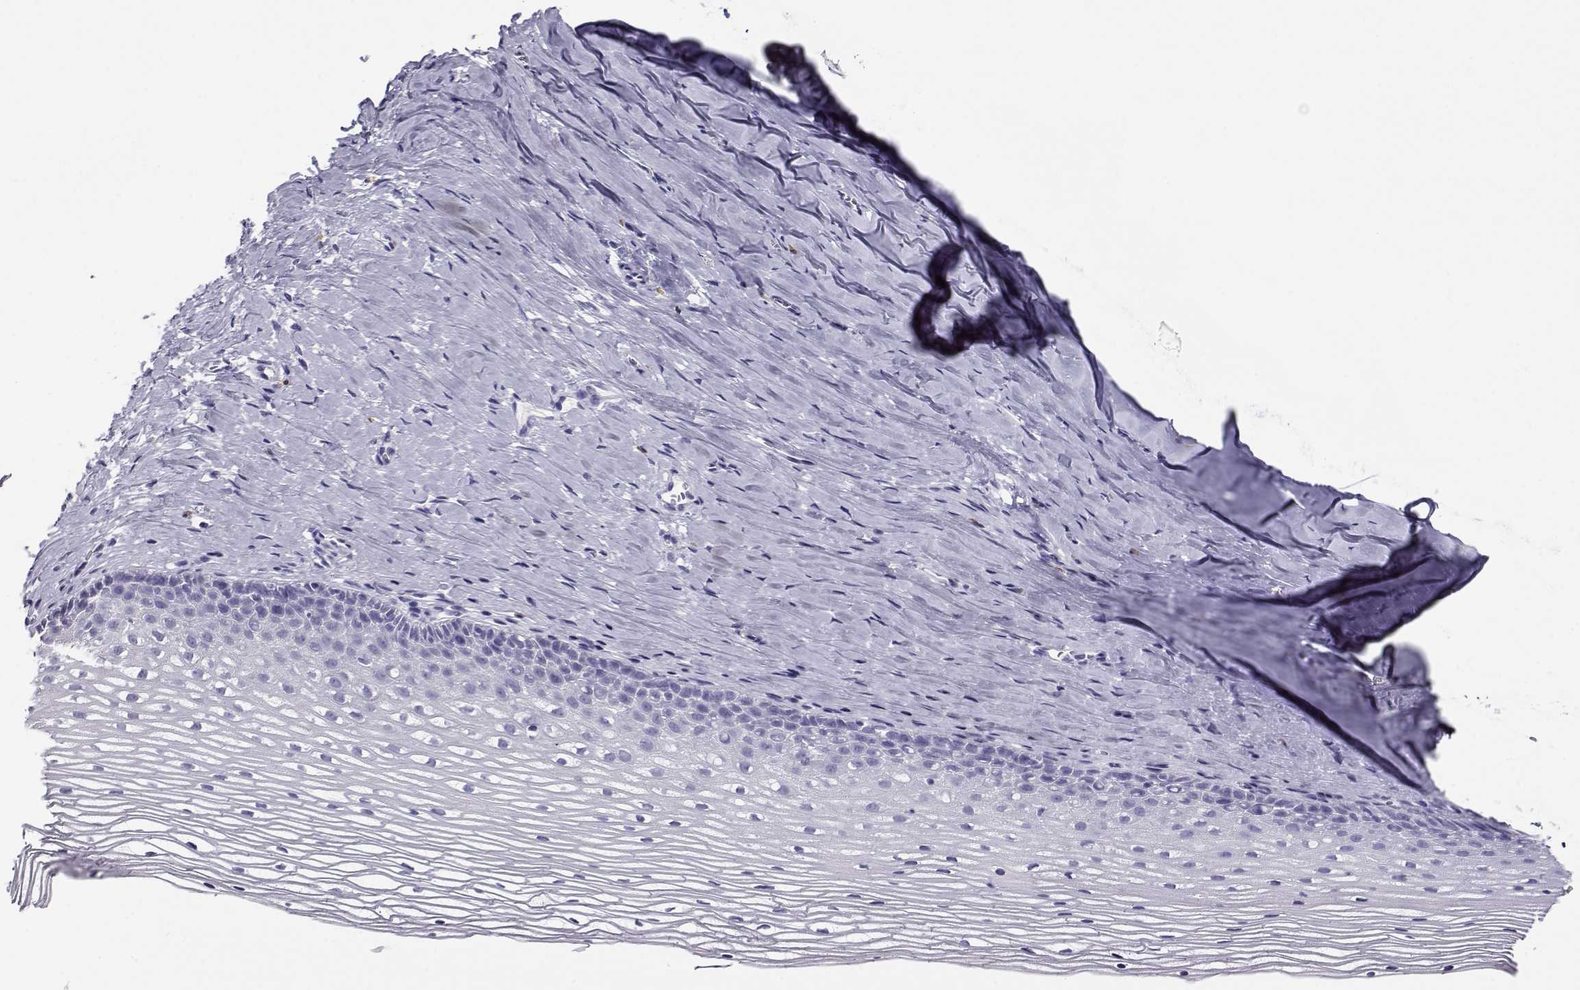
{"staining": {"intensity": "negative", "quantity": "none", "location": "none"}, "tissue": "cervix", "cell_type": "Glandular cells", "image_type": "normal", "snomed": [{"axis": "morphology", "description": "Normal tissue, NOS"}, {"axis": "topography", "description": "Cervix"}], "caption": "Immunohistochemical staining of normal human cervix exhibits no significant expression in glandular cells. Nuclei are stained in blue.", "gene": "CABS1", "patient": {"sex": "female", "age": 40}}